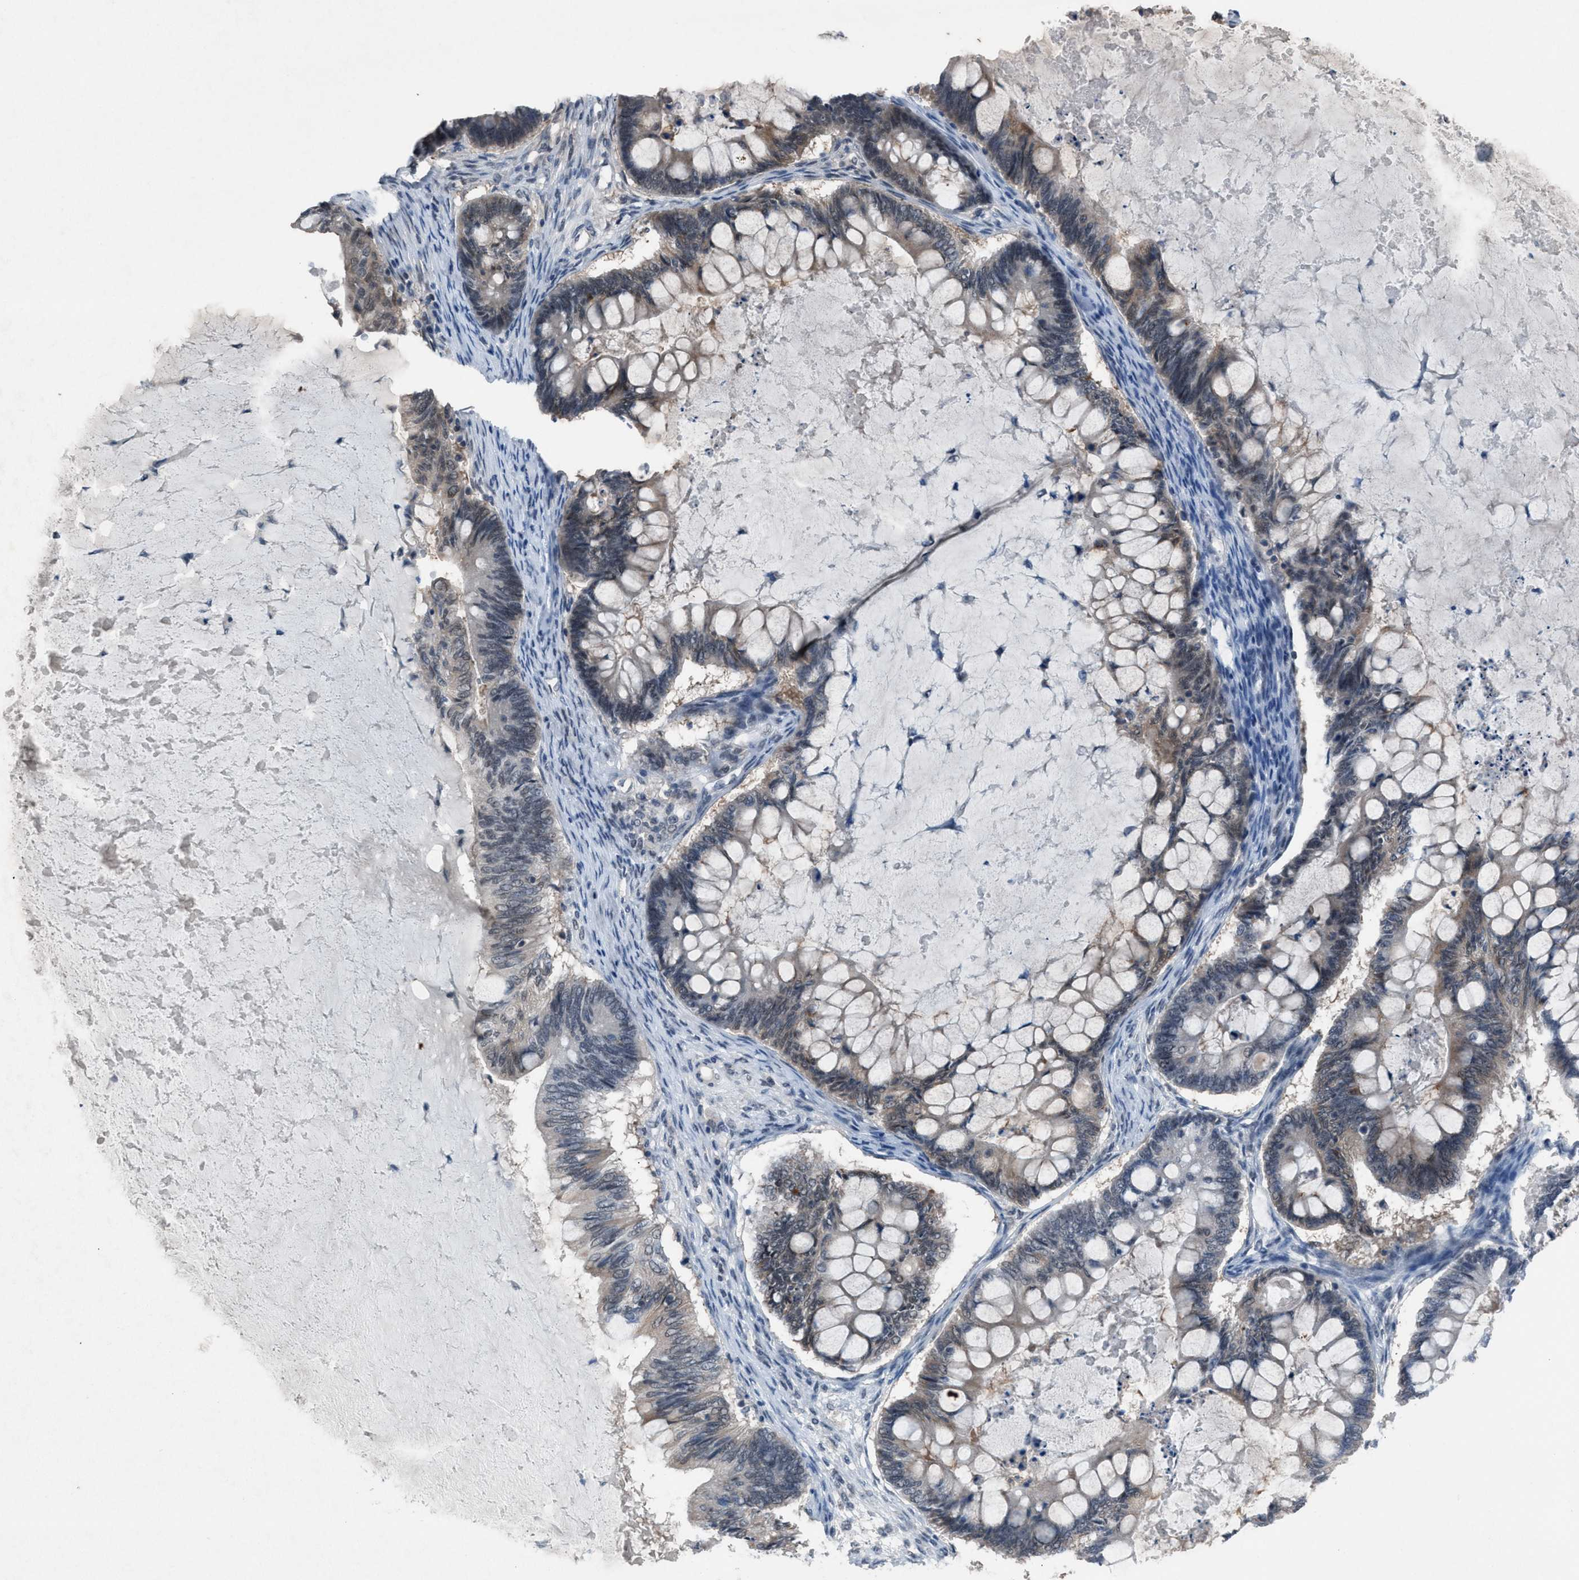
{"staining": {"intensity": "weak", "quantity": "25%-75%", "location": "cytoplasmic/membranous"}, "tissue": "ovarian cancer", "cell_type": "Tumor cells", "image_type": "cancer", "snomed": [{"axis": "morphology", "description": "Cystadenocarcinoma, mucinous, NOS"}, {"axis": "topography", "description": "Ovary"}], "caption": "The immunohistochemical stain shows weak cytoplasmic/membranous staining in tumor cells of ovarian cancer (mucinous cystadenocarcinoma) tissue.", "gene": "ANAPC11", "patient": {"sex": "female", "age": 61}}